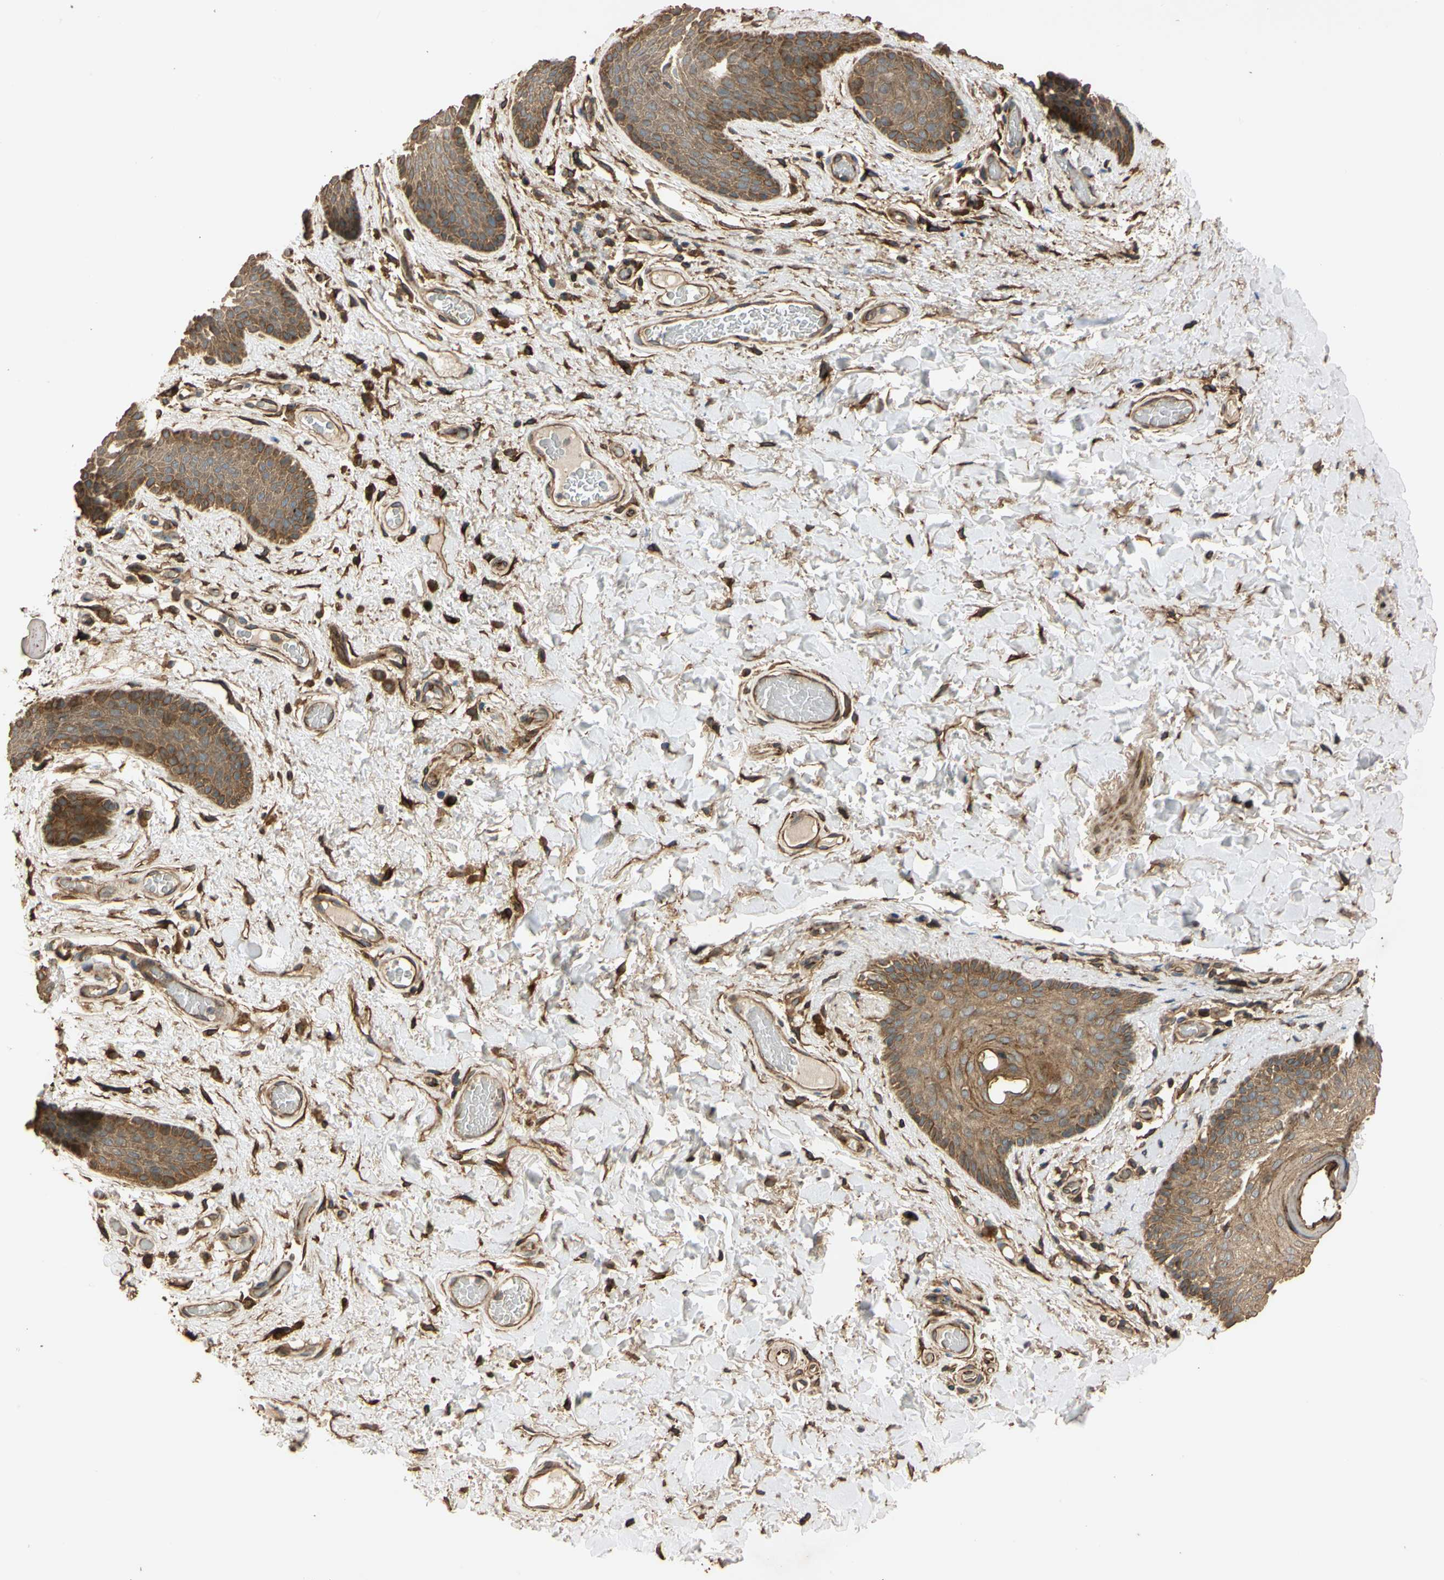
{"staining": {"intensity": "moderate", "quantity": ">75%", "location": "cytoplasmic/membranous"}, "tissue": "skin", "cell_type": "Epidermal cells", "image_type": "normal", "snomed": [{"axis": "morphology", "description": "Normal tissue, NOS"}, {"axis": "topography", "description": "Anal"}], "caption": "Skin stained with immunohistochemistry (IHC) reveals moderate cytoplasmic/membranous staining in about >75% of epidermal cells.", "gene": "MGRN1", "patient": {"sex": "male", "age": 74}}